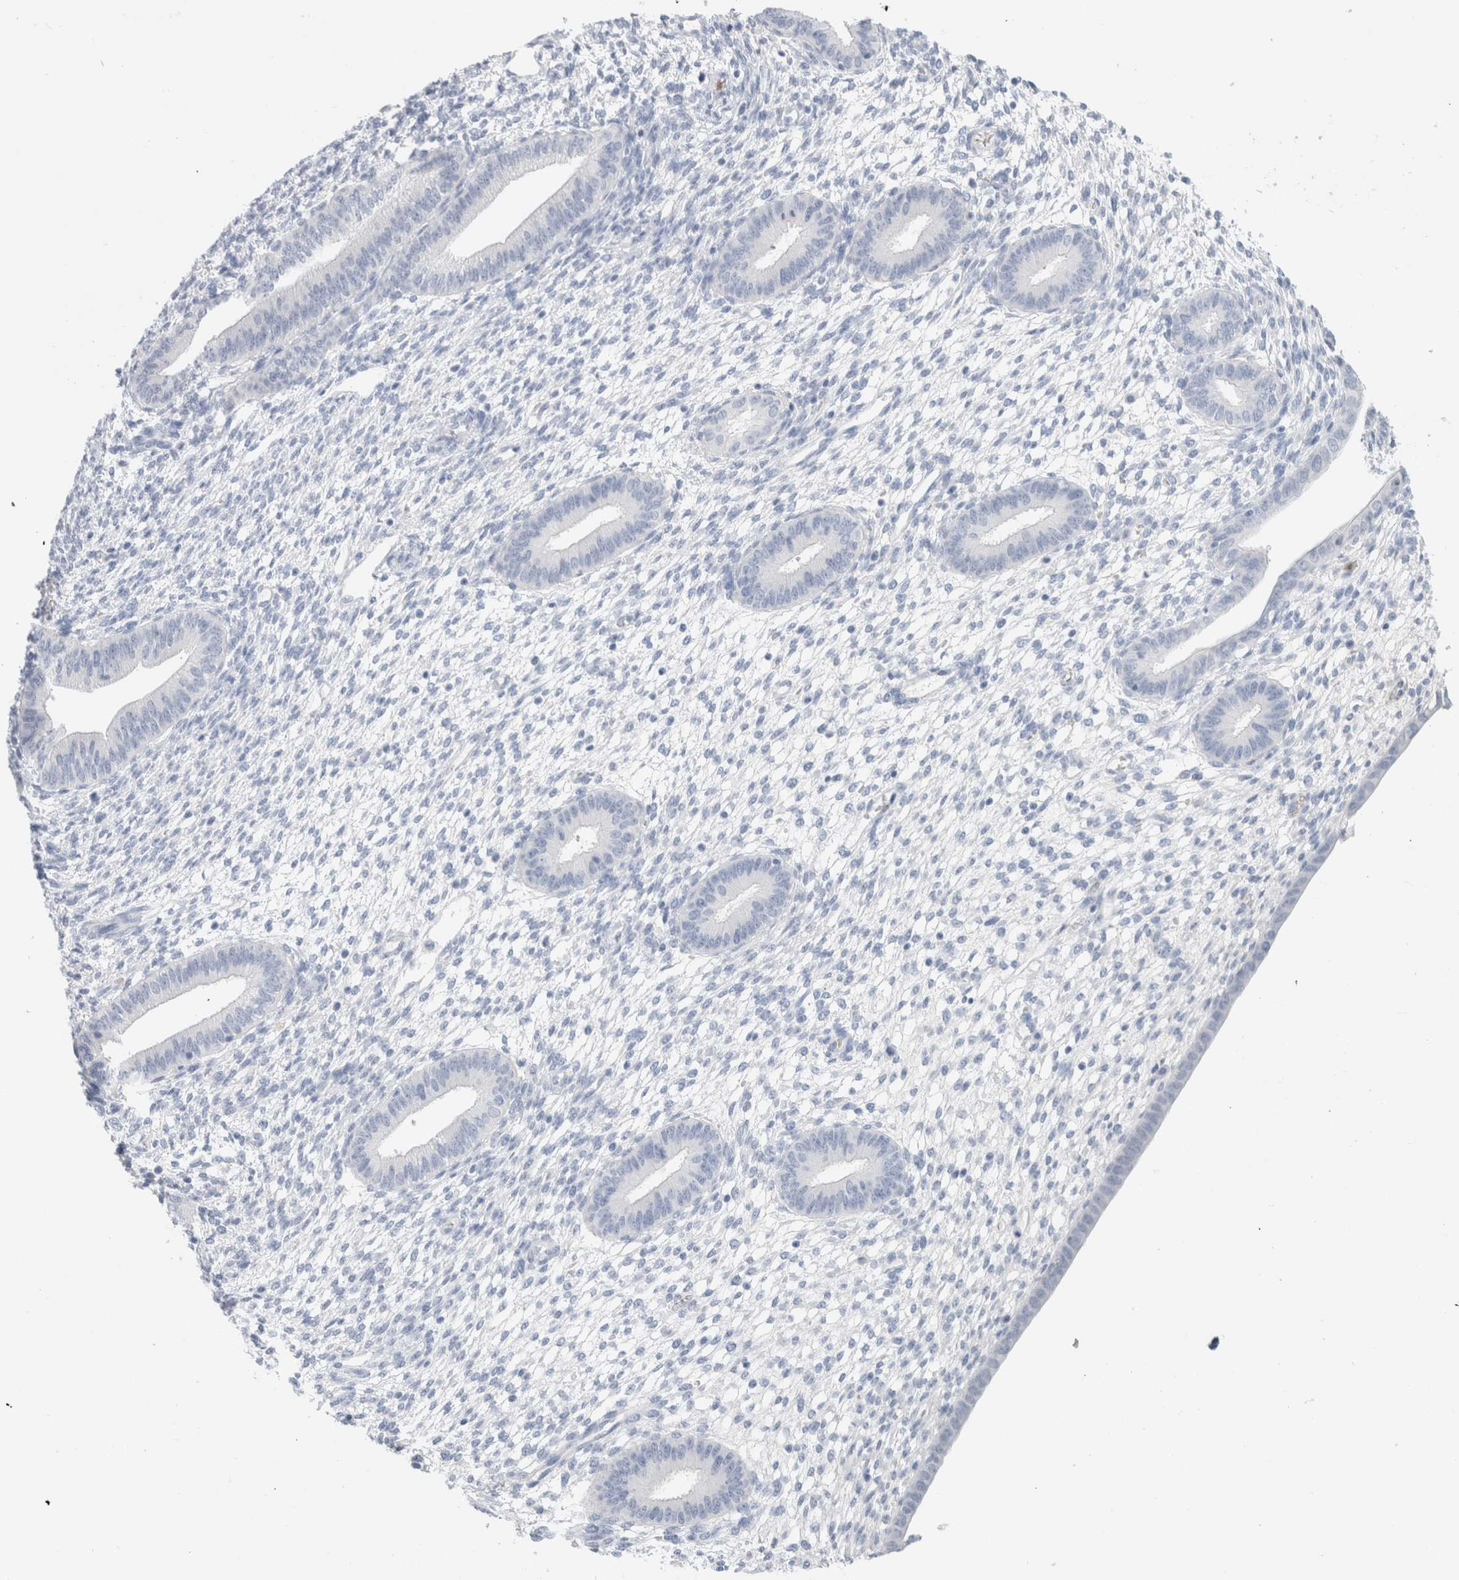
{"staining": {"intensity": "negative", "quantity": "none", "location": "none"}, "tissue": "endometrium", "cell_type": "Cells in endometrial stroma", "image_type": "normal", "snomed": [{"axis": "morphology", "description": "Normal tissue, NOS"}, {"axis": "topography", "description": "Endometrium"}], "caption": "Protein analysis of unremarkable endometrium exhibits no significant staining in cells in endometrial stroma.", "gene": "ARG1", "patient": {"sex": "female", "age": 46}}